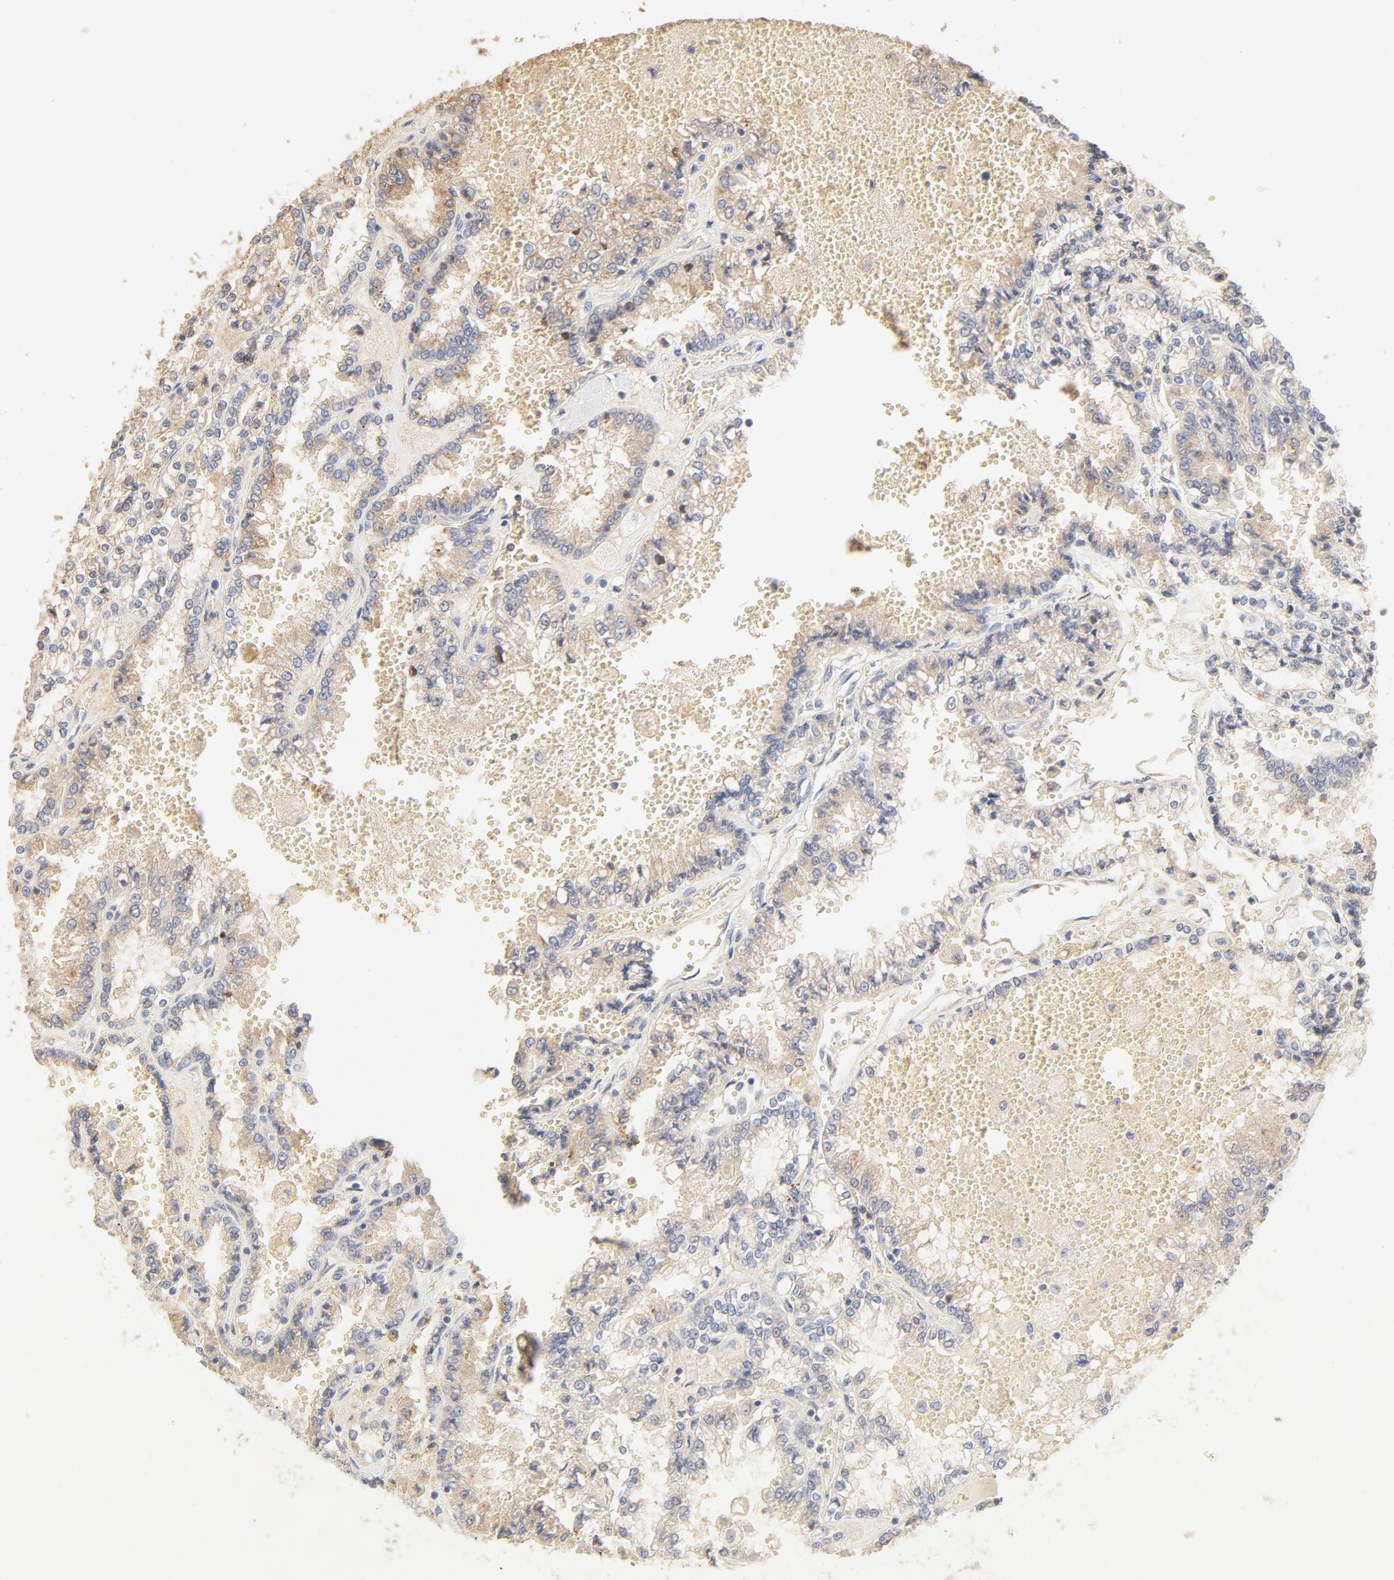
{"staining": {"intensity": "negative", "quantity": "none", "location": "none"}, "tissue": "renal cancer", "cell_type": "Tumor cells", "image_type": "cancer", "snomed": [{"axis": "morphology", "description": "Adenocarcinoma, NOS"}, {"axis": "topography", "description": "Kidney"}], "caption": "There is no significant positivity in tumor cells of adenocarcinoma (renal). The staining was performed using DAB to visualize the protein expression in brown, while the nuclei were stained in blue with hematoxylin (Magnification: 20x).", "gene": "FCGBP", "patient": {"sex": "female", "age": 56}}